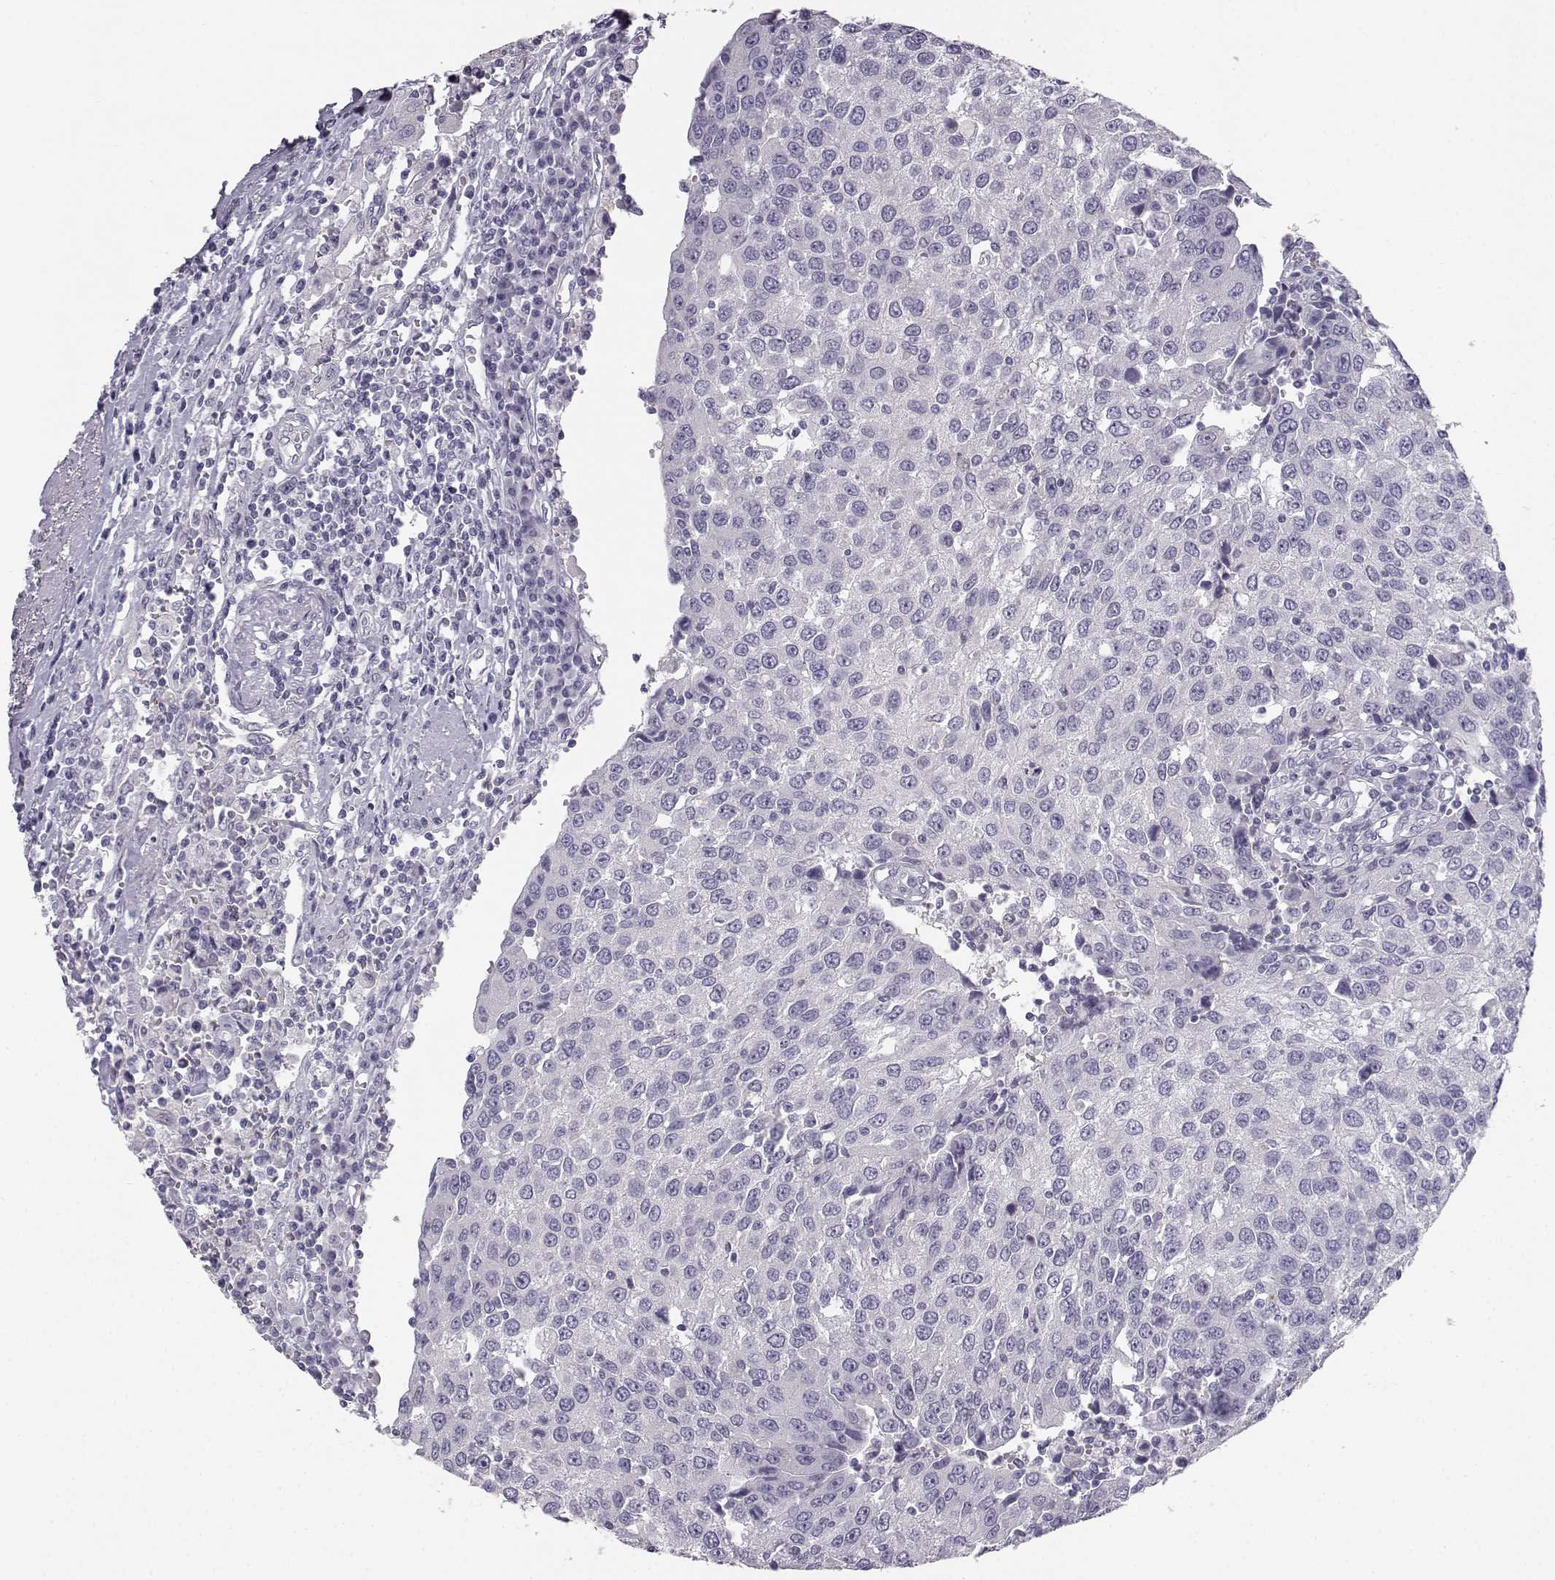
{"staining": {"intensity": "negative", "quantity": "none", "location": "none"}, "tissue": "urothelial cancer", "cell_type": "Tumor cells", "image_type": "cancer", "snomed": [{"axis": "morphology", "description": "Urothelial carcinoma, High grade"}, {"axis": "topography", "description": "Urinary bladder"}], "caption": "There is no significant positivity in tumor cells of urothelial cancer. (DAB (3,3'-diaminobenzidine) IHC with hematoxylin counter stain).", "gene": "MYCBPAP", "patient": {"sex": "female", "age": 85}}